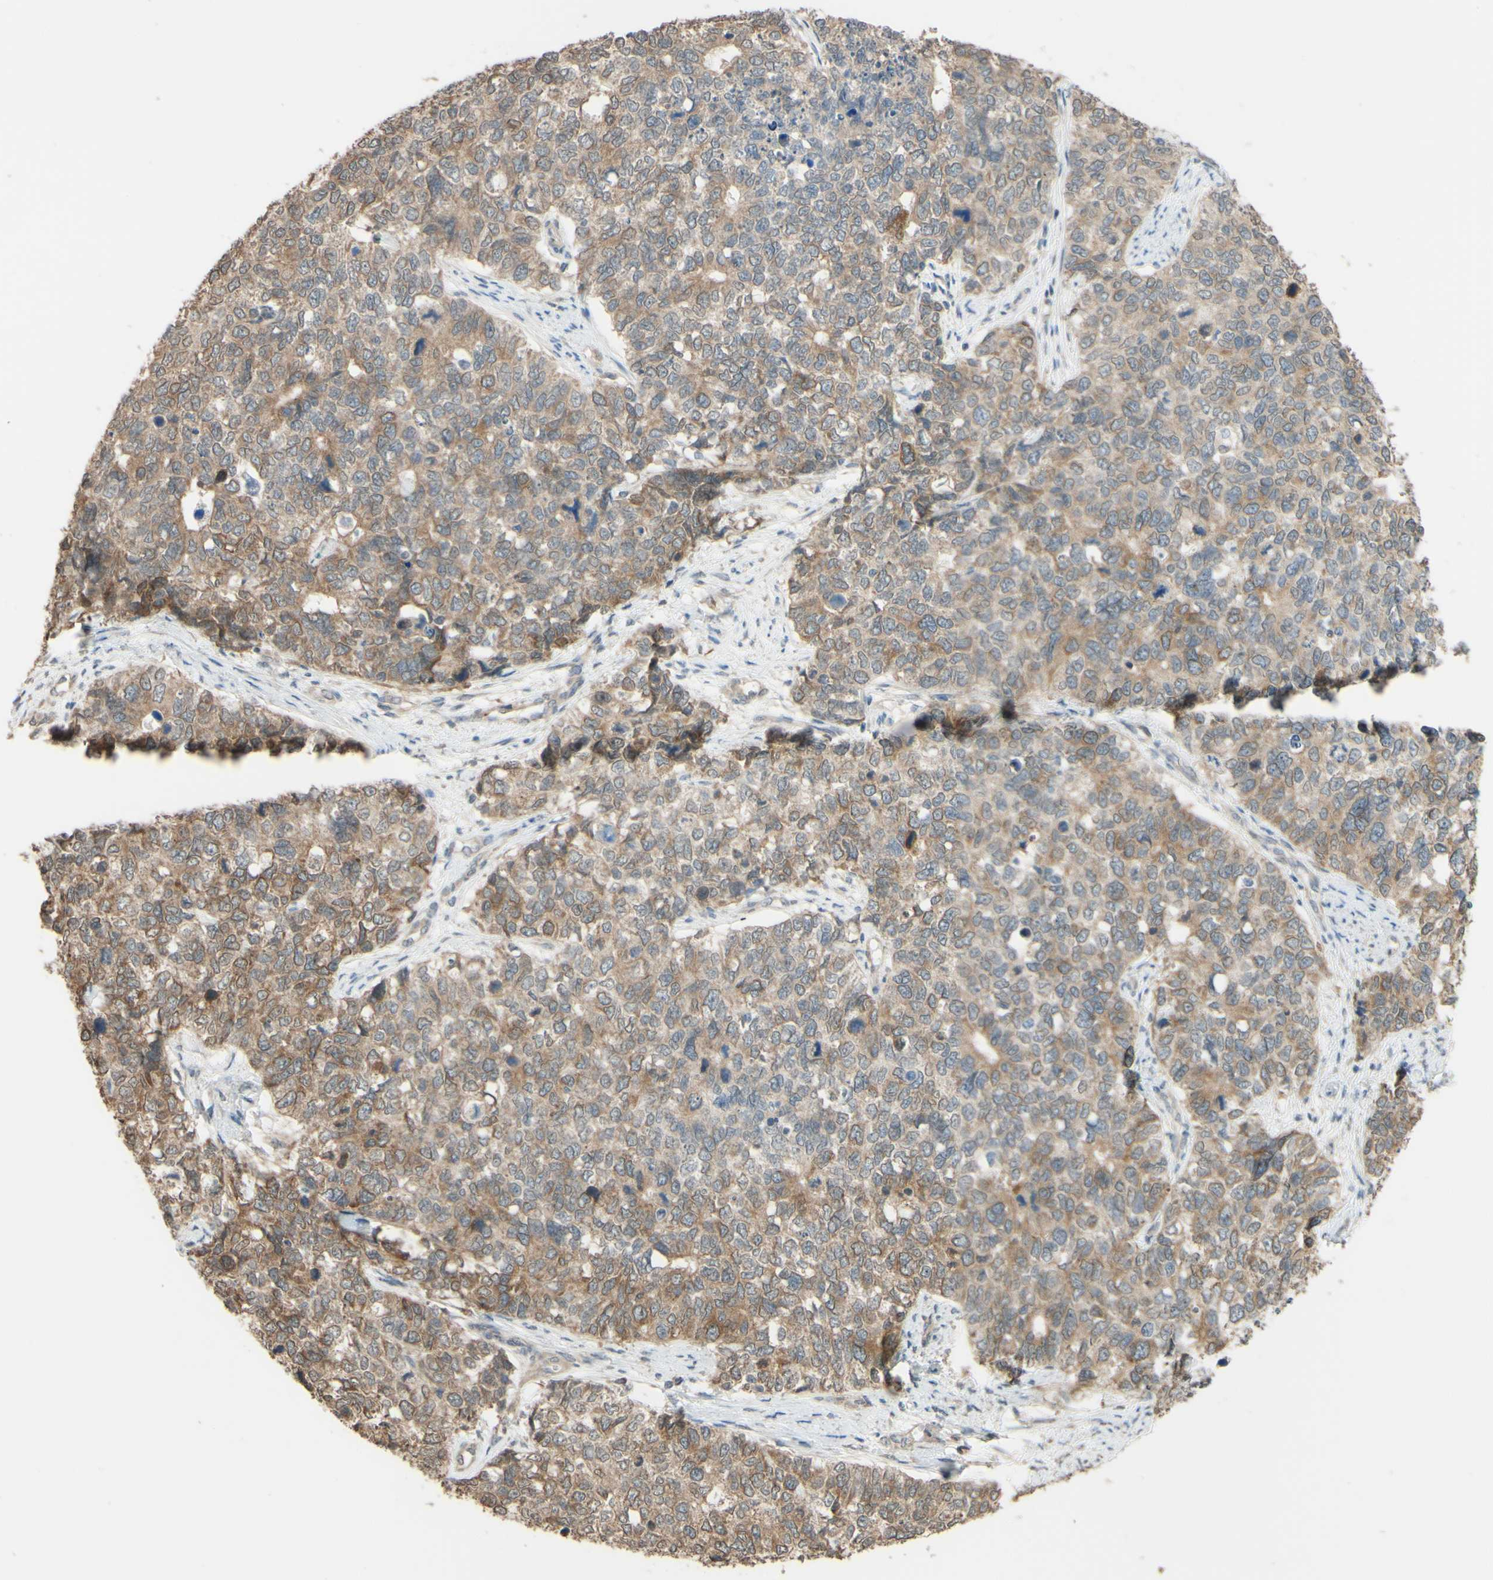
{"staining": {"intensity": "moderate", "quantity": ">75%", "location": "cytoplasmic/membranous"}, "tissue": "cervical cancer", "cell_type": "Tumor cells", "image_type": "cancer", "snomed": [{"axis": "morphology", "description": "Squamous cell carcinoma, NOS"}, {"axis": "topography", "description": "Cervix"}], "caption": "High-power microscopy captured an immunohistochemistry (IHC) micrograph of cervical squamous cell carcinoma, revealing moderate cytoplasmic/membranous staining in about >75% of tumor cells.", "gene": "SMIM19", "patient": {"sex": "female", "age": 63}}